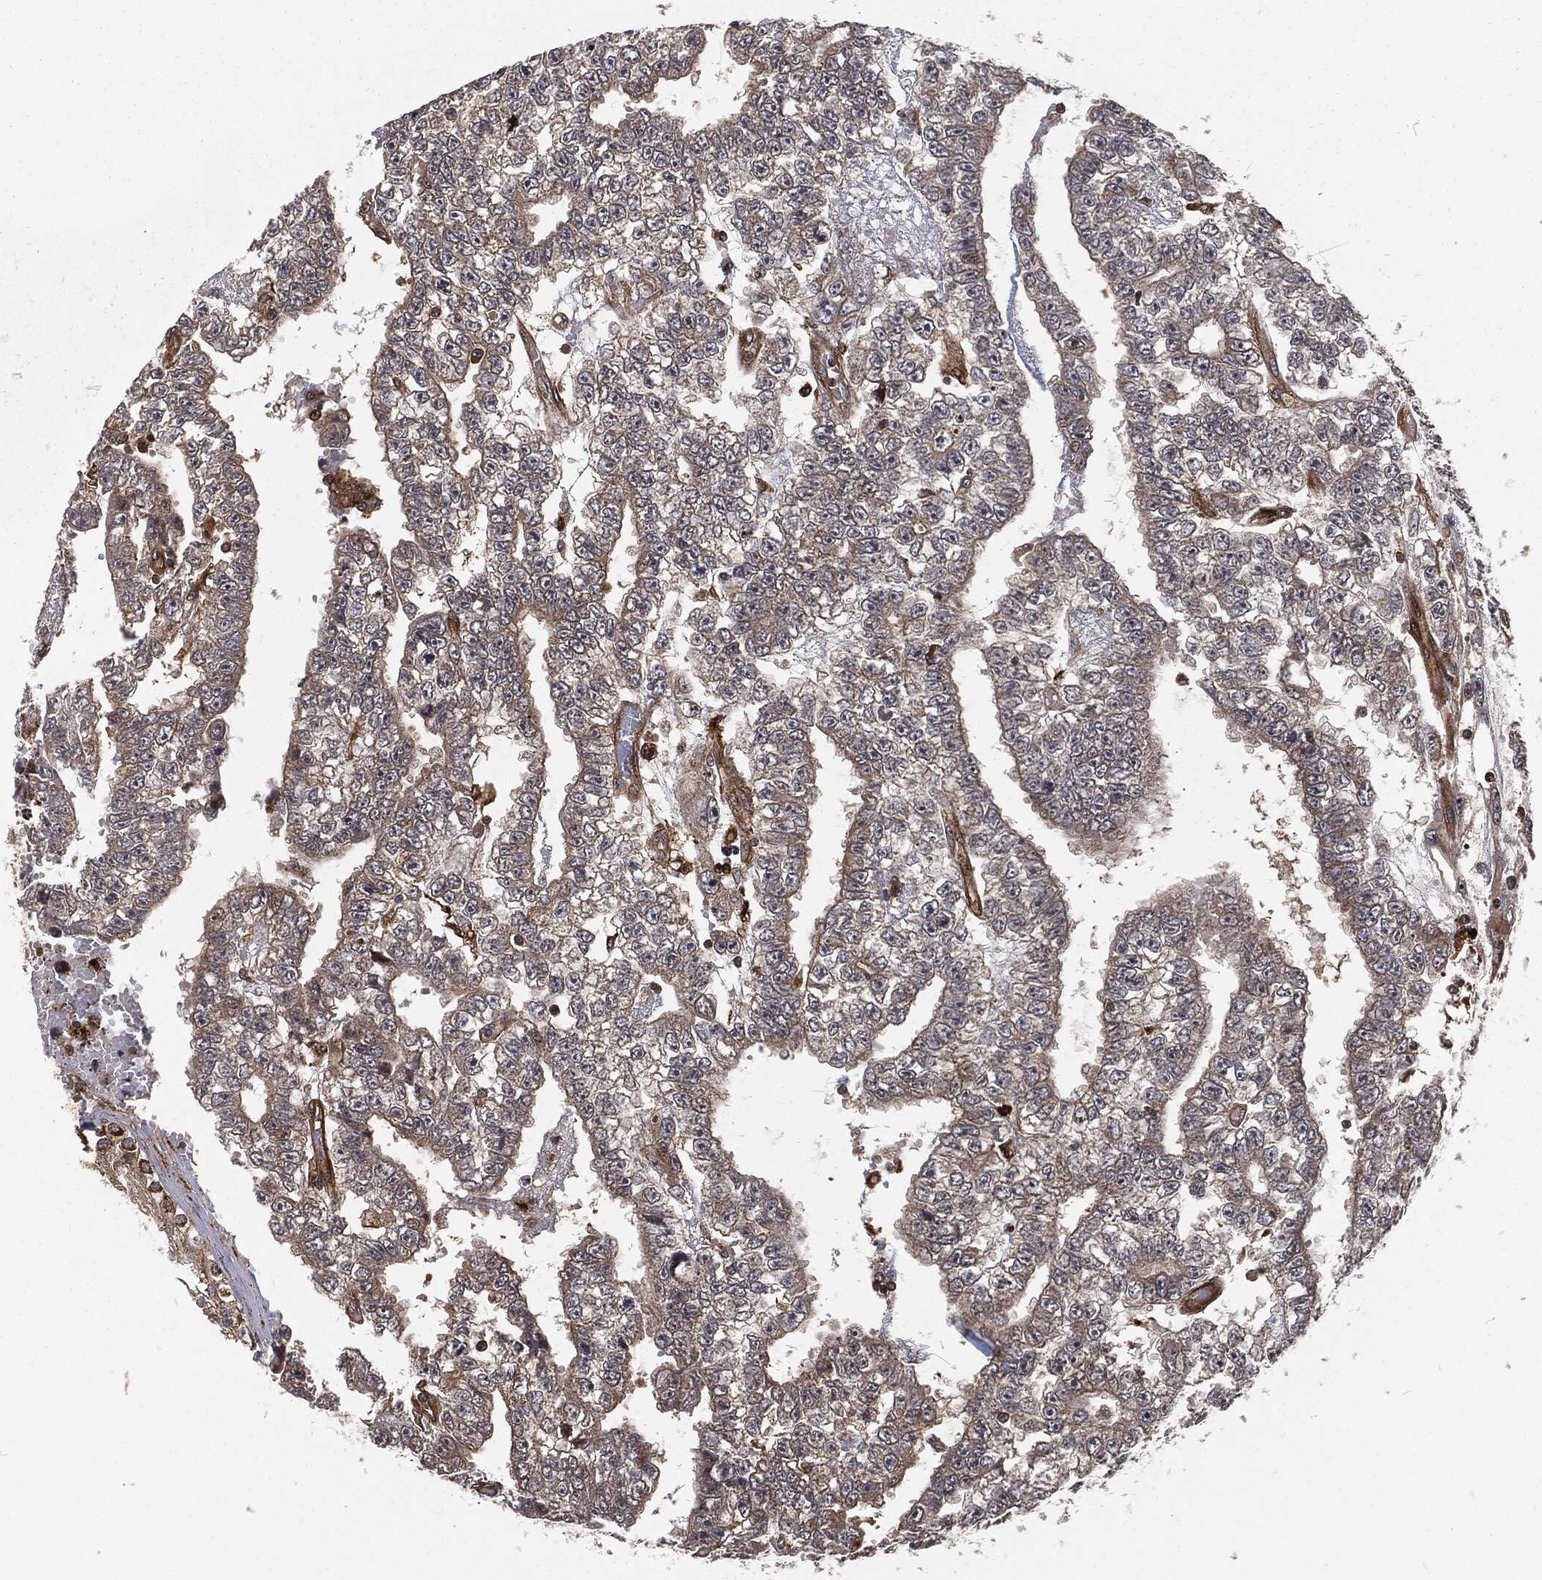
{"staining": {"intensity": "negative", "quantity": "none", "location": "none"}, "tissue": "testis cancer", "cell_type": "Tumor cells", "image_type": "cancer", "snomed": [{"axis": "morphology", "description": "Carcinoma, Embryonal, NOS"}, {"axis": "topography", "description": "Testis"}], "caption": "Immunohistochemistry photomicrograph of neoplastic tissue: testis embryonal carcinoma stained with DAB demonstrates no significant protein positivity in tumor cells.", "gene": "RFTN1", "patient": {"sex": "male", "age": 25}}